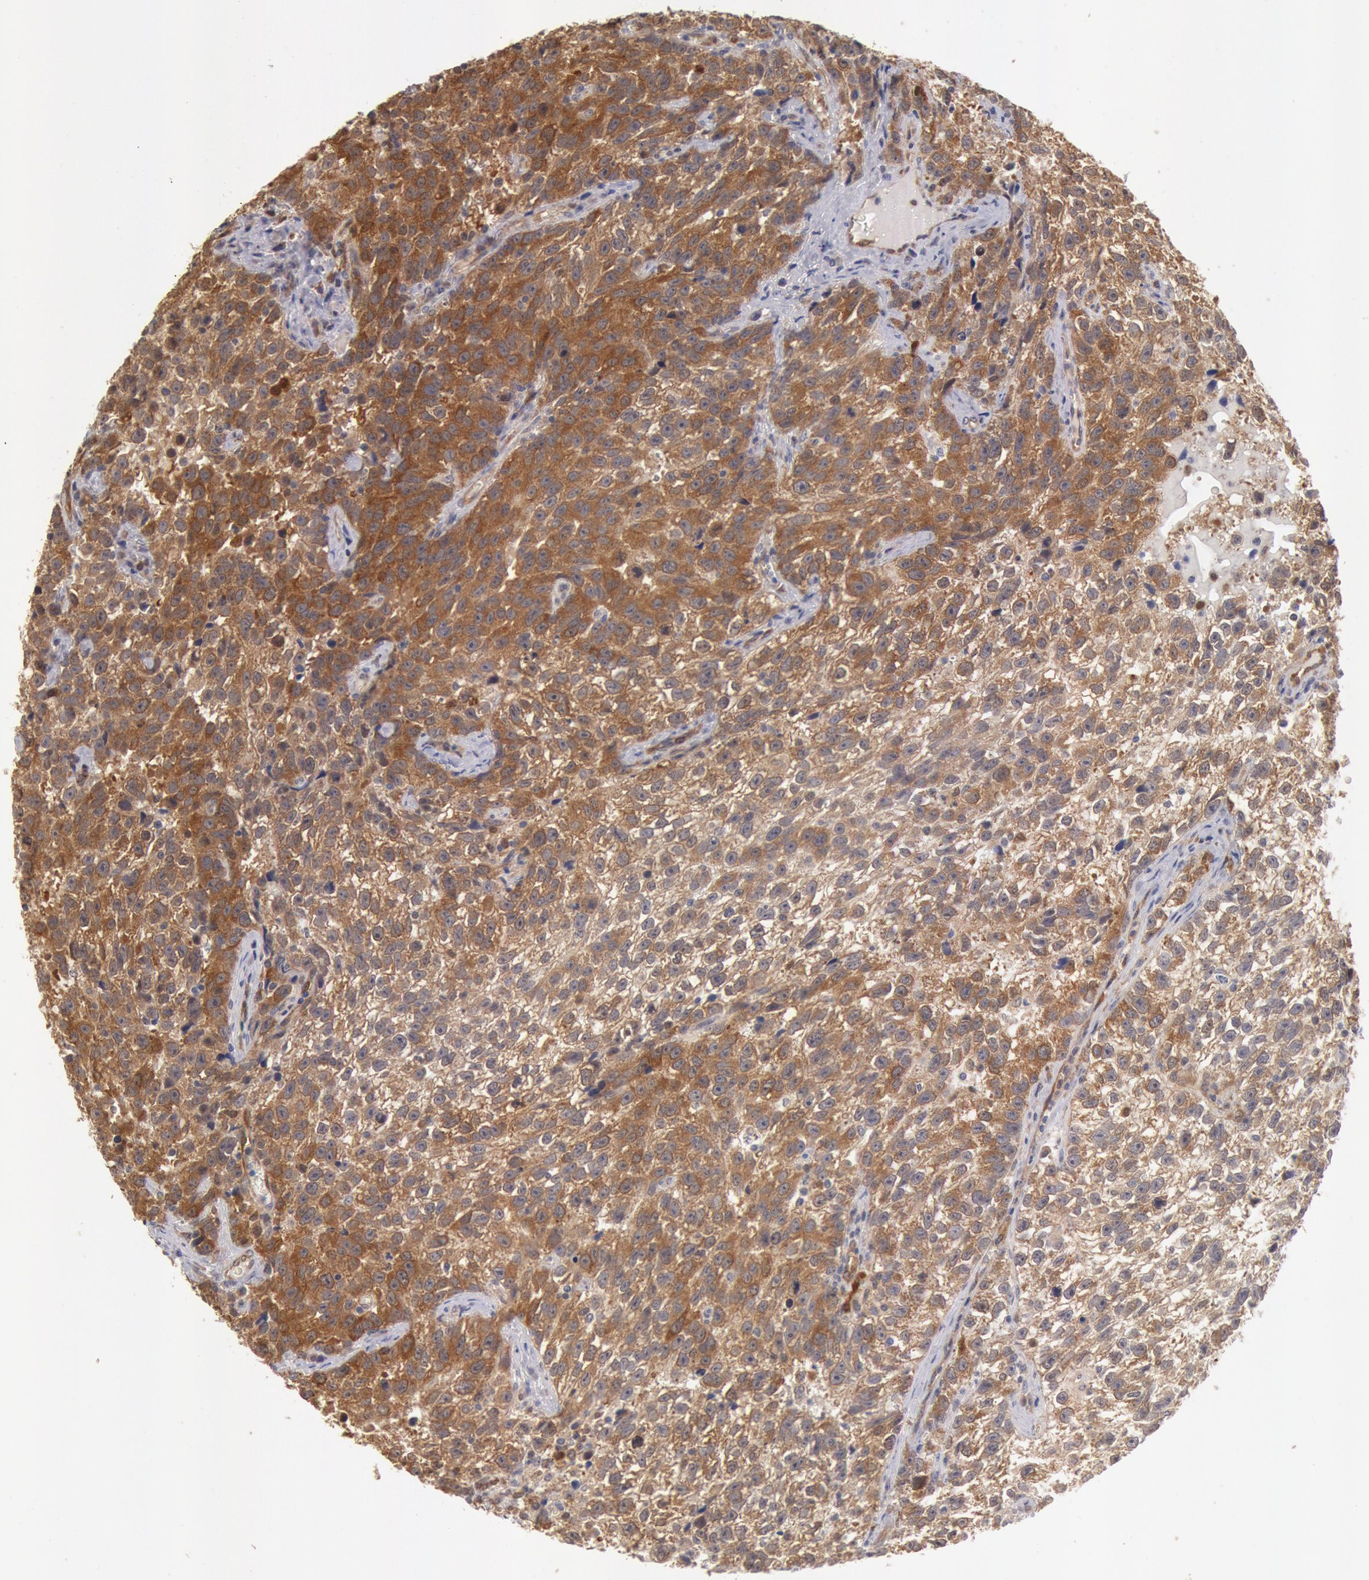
{"staining": {"intensity": "moderate", "quantity": ">75%", "location": "cytoplasmic/membranous"}, "tissue": "testis cancer", "cell_type": "Tumor cells", "image_type": "cancer", "snomed": [{"axis": "morphology", "description": "Seminoma, NOS"}, {"axis": "topography", "description": "Testis"}], "caption": "There is medium levels of moderate cytoplasmic/membranous positivity in tumor cells of testis seminoma, as demonstrated by immunohistochemical staining (brown color).", "gene": "DNAJA1", "patient": {"sex": "male", "age": 38}}